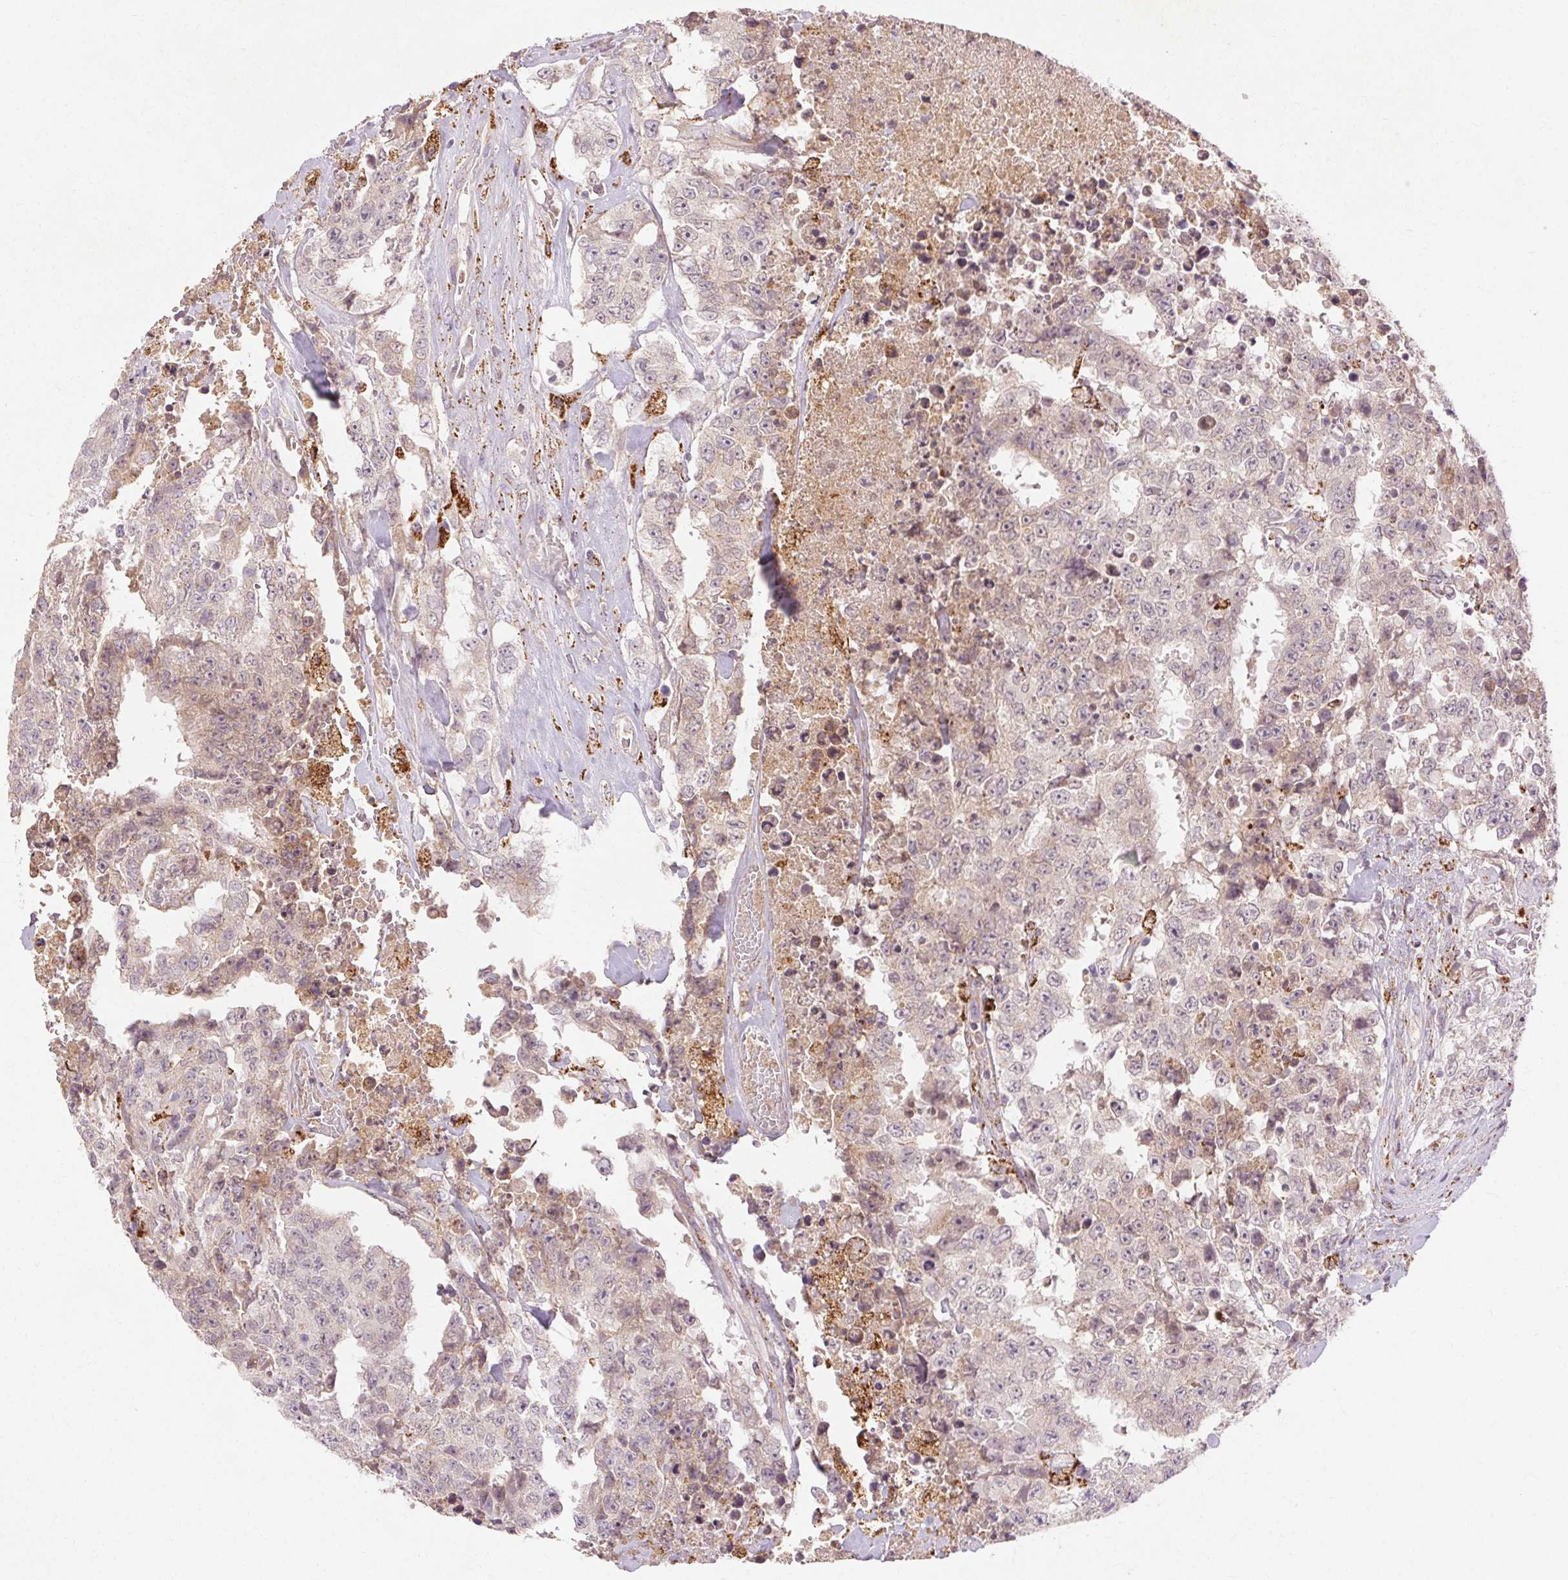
{"staining": {"intensity": "weak", "quantity": "25%-75%", "location": "cytoplasmic/membranous"}, "tissue": "testis cancer", "cell_type": "Tumor cells", "image_type": "cancer", "snomed": [{"axis": "morphology", "description": "Carcinoma, Embryonal, NOS"}, {"axis": "topography", "description": "Testis"}], "caption": "A brown stain labels weak cytoplasmic/membranous expression of a protein in human embryonal carcinoma (testis) tumor cells. (DAB (3,3'-diaminobenzidine) IHC with brightfield microscopy, high magnification).", "gene": "REP15", "patient": {"sex": "male", "age": 24}}